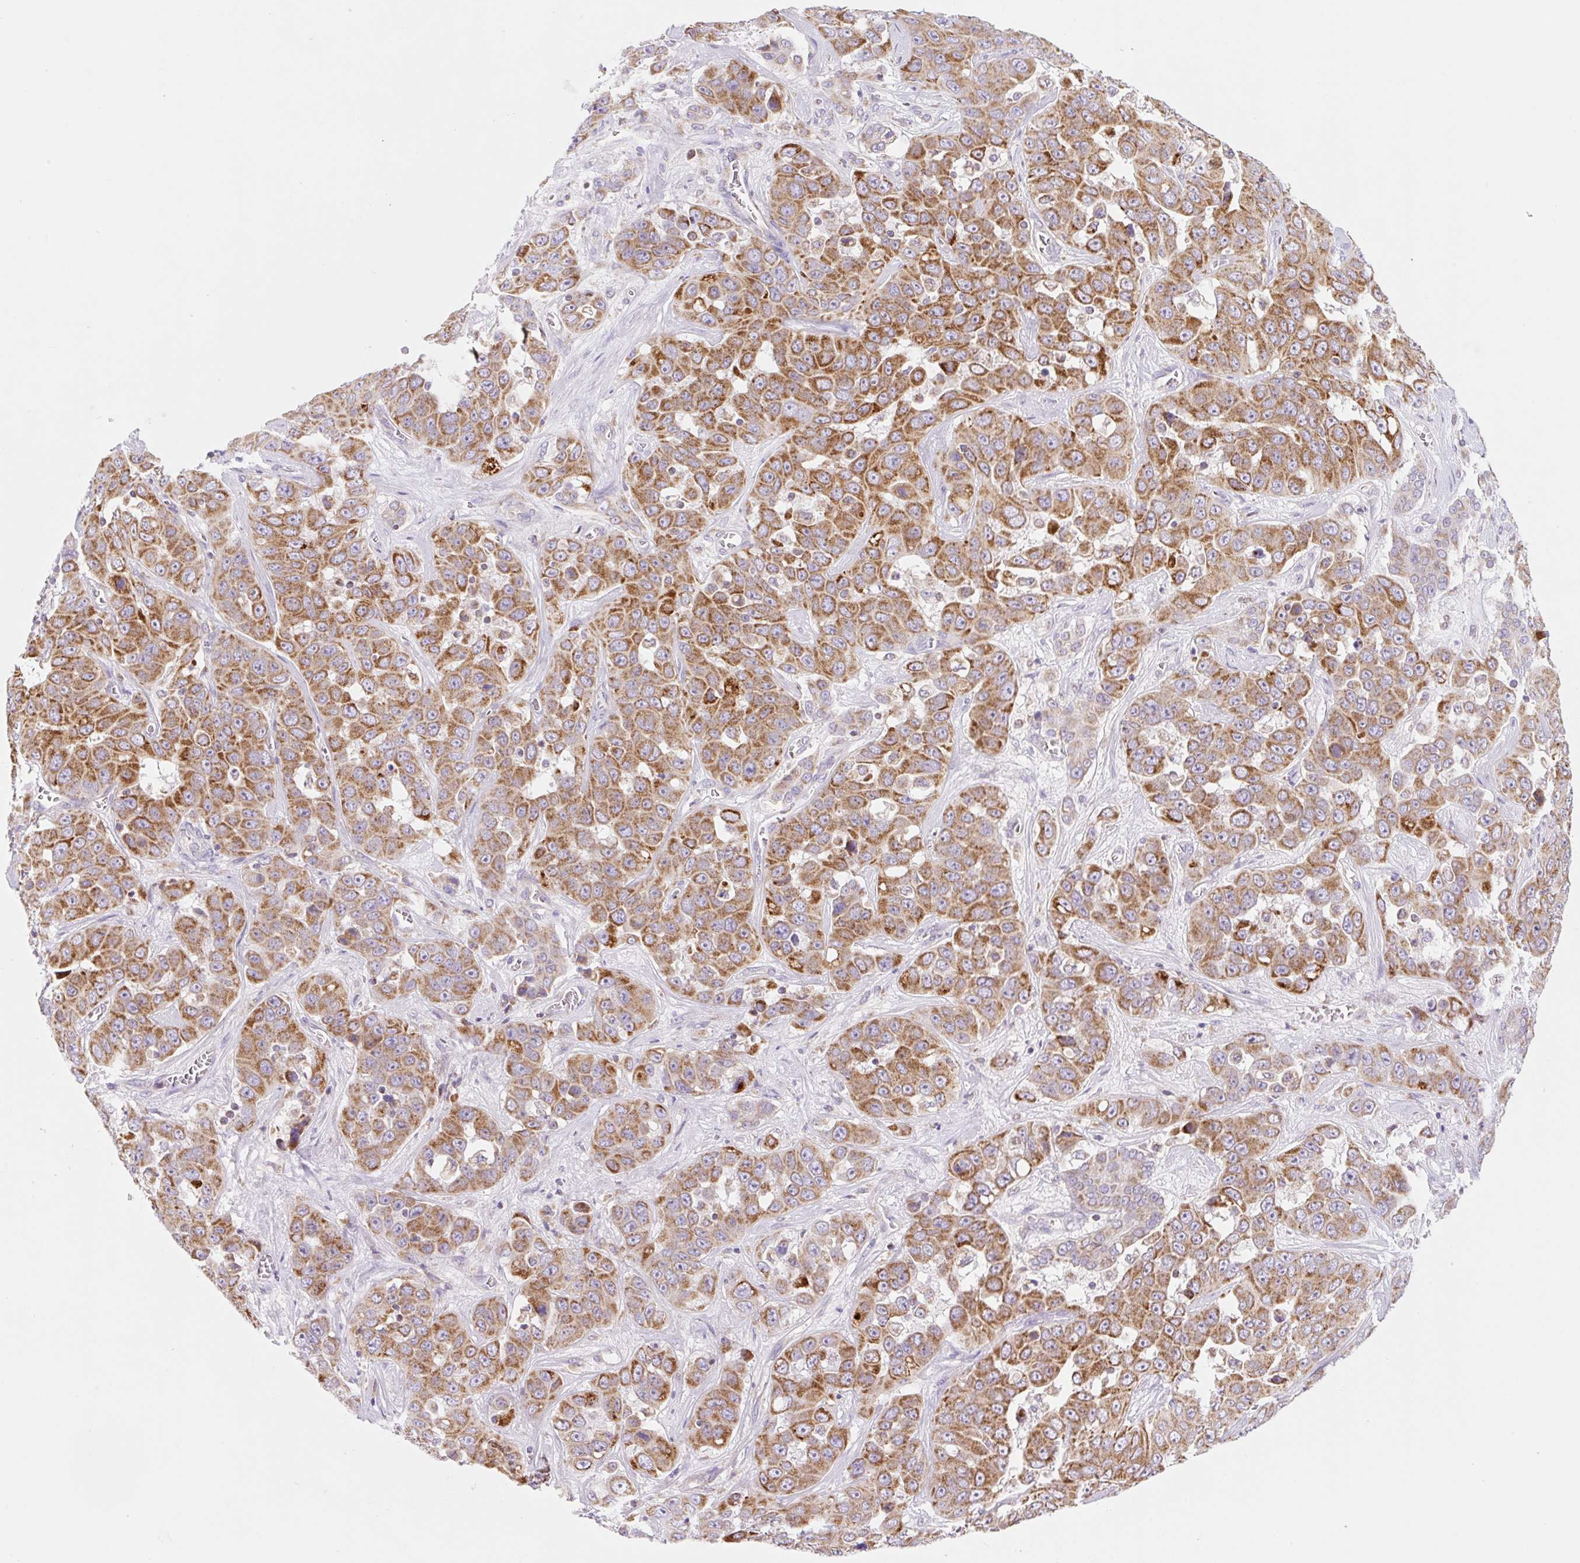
{"staining": {"intensity": "moderate", "quantity": ">75%", "location": "cytoplasmic/membranous"}, "tissue": "liver cancer", "cell_type": "Tumor cells", "image_type": "cancer", "snomed": [{"axis": "morphology", "description": "Cholangiocarcinoma"}, {"axis": "topography", "description": "Liver"}], "caption": "An IHC image of neoplastic tissue is shown. Protein staining in brown highlights moderate cytoplasmic/membranous positivity in liver cancer within tumor cells.", "gene": "FOCAD", "patient": {"sex": "female", "age": 52}}